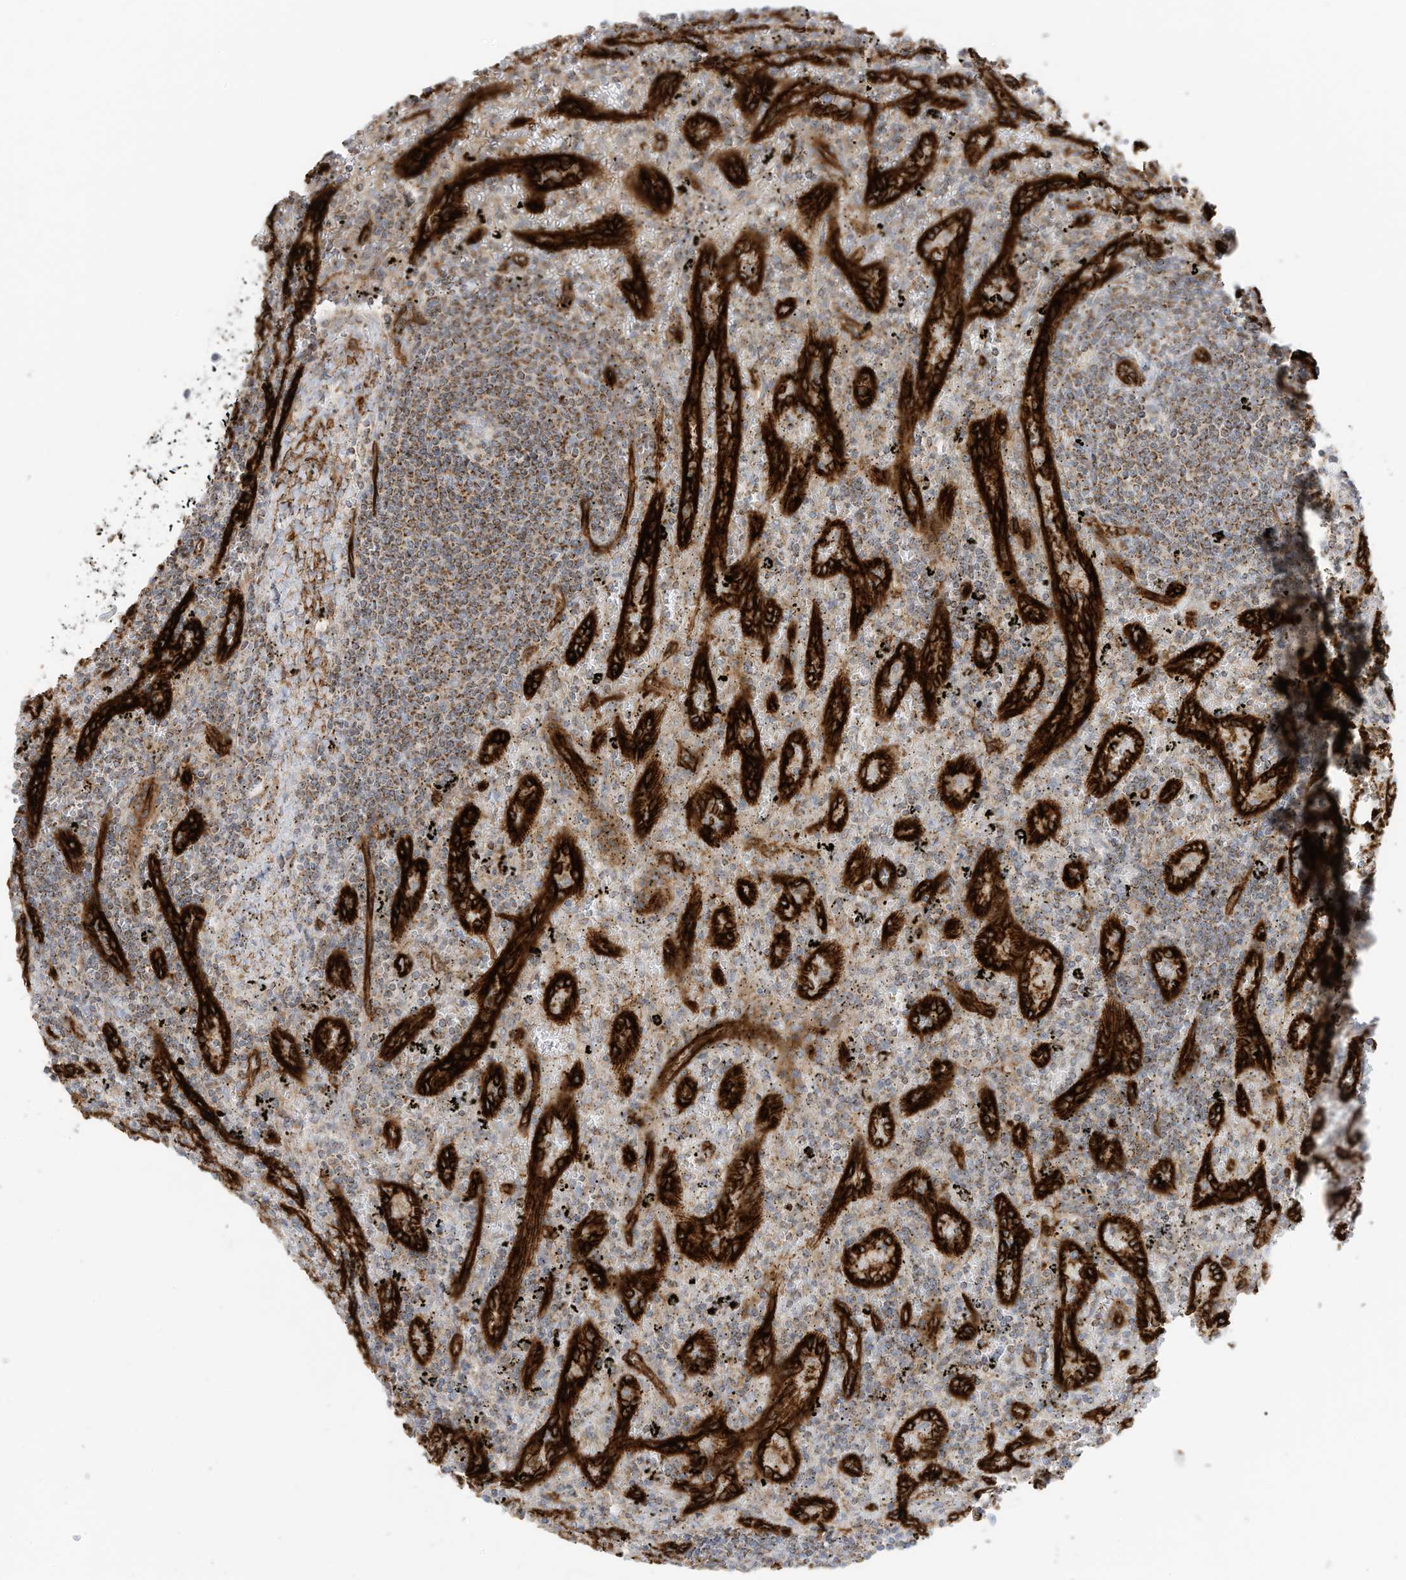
{"staining": {"intensity": "moderate", "quantity": "<25%", "location": "cytoplasmic/membranous"}, "tissue": "lymphoma", "cell_type": "Tumor cells", "image_type": "cancer", "snomed": [{"axis": "morphology", "description": "Malignant lymphoma, non-Hodgkin's type, Low grade"}, {"axis": "topography", "description": "Spleen"}], "caption": "Lymphoma stained for a protein displays moderate cytoplasmic/membranous positivity in tumor cells. Using DAB (3,3'-diaminobenzidine) (brown) and hematoxylin (blue) stains, captured at high magnification using brightfield microscopy.", "gene": "ABCB7", "patient": {"sex": "male", "age": 76}}